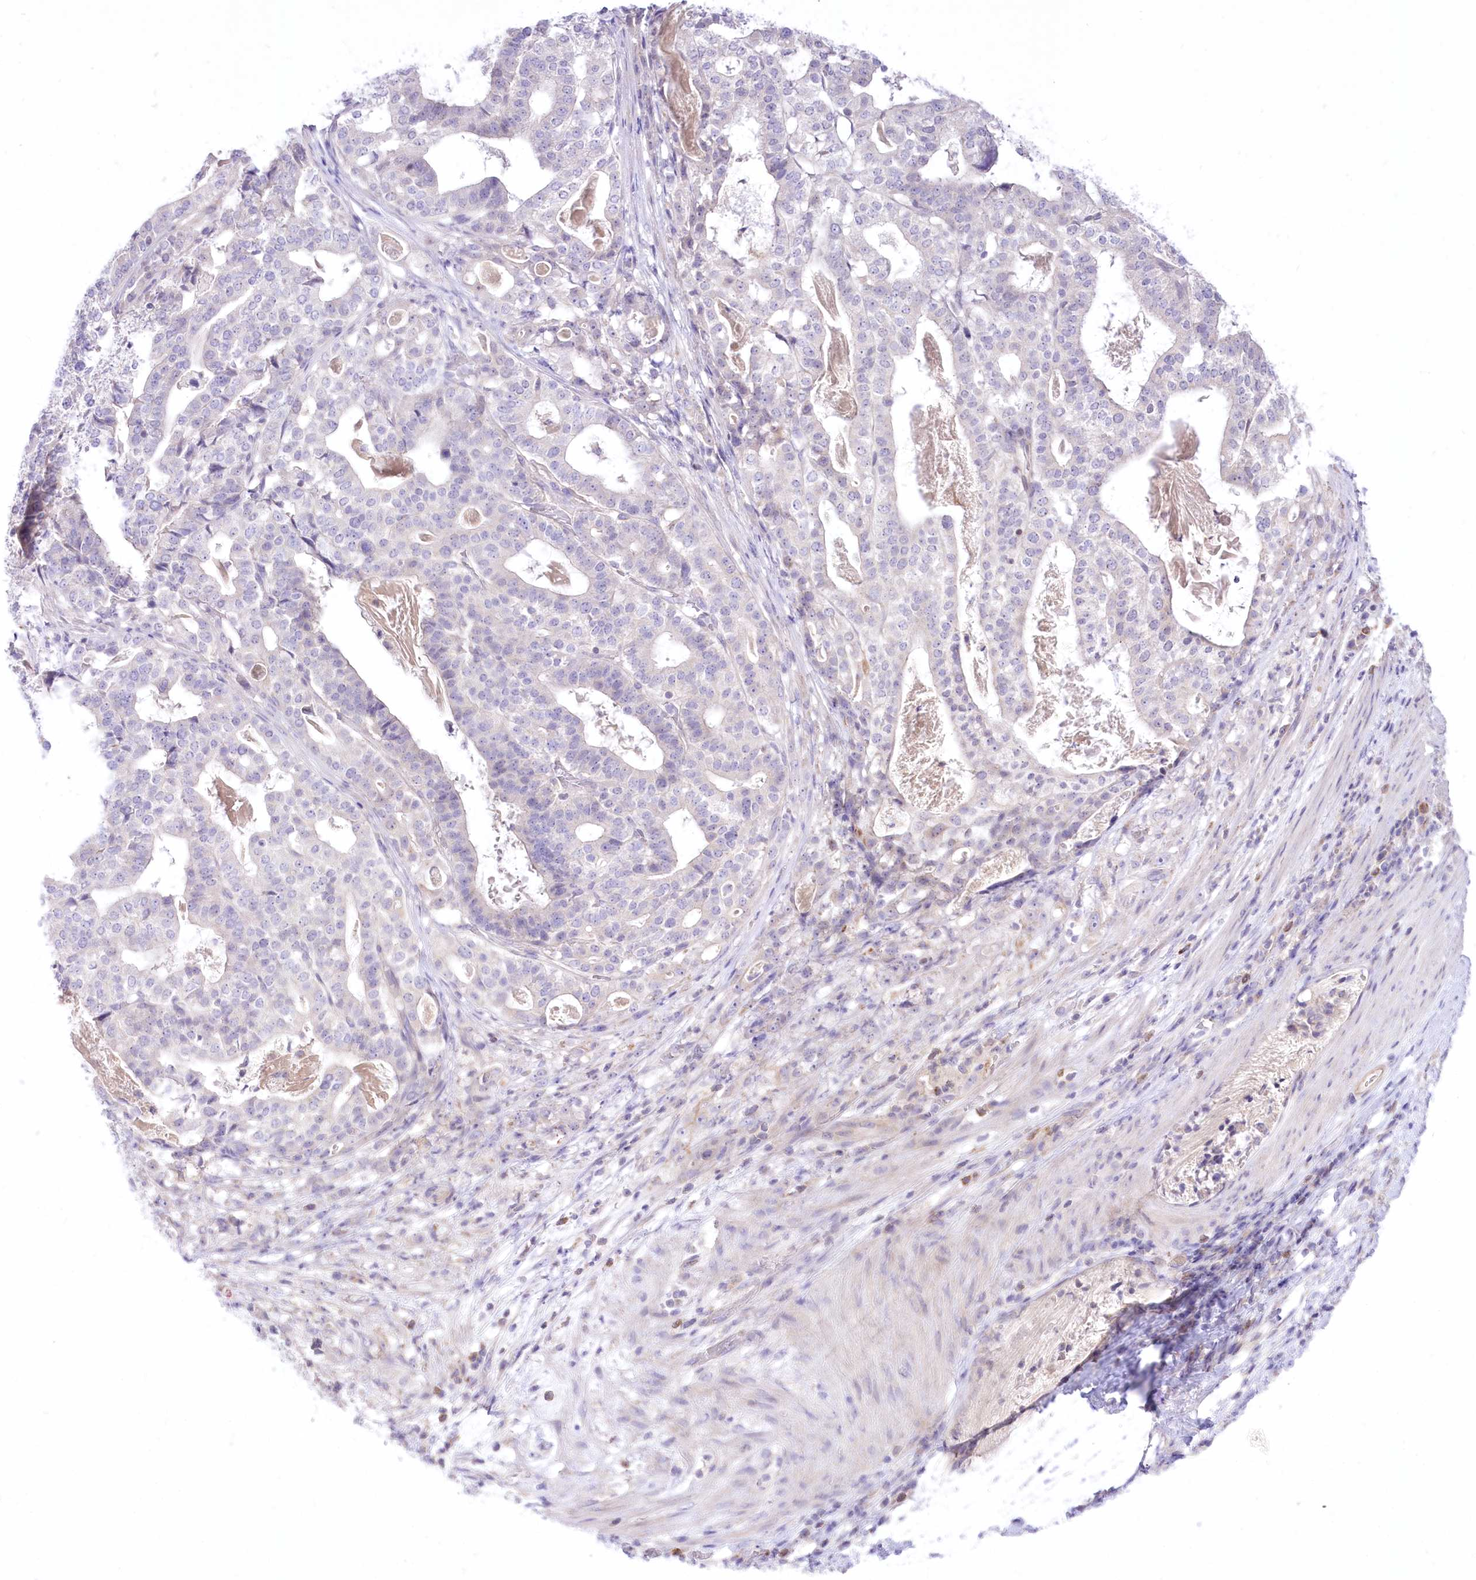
{"staining": {"intensity": "negative", "quantity": "none", "location": "none"}, "tissue": "stomach cancer", "cell_type": "Tumor cells", "image_type": "cancer", "snomed": [{"axis": "morphology", "description": "Adenocarcinoma, NOS"}, {"axis": "topography", "description": "Stomach"}], "caption": "High power microscopy histopathology image of an IHC micrograph of adenocarcinoma (stomach), revealing no significant staining in tumor cells.", "gene": "HELT", "patient": {"sex": "male", "age": 48}}